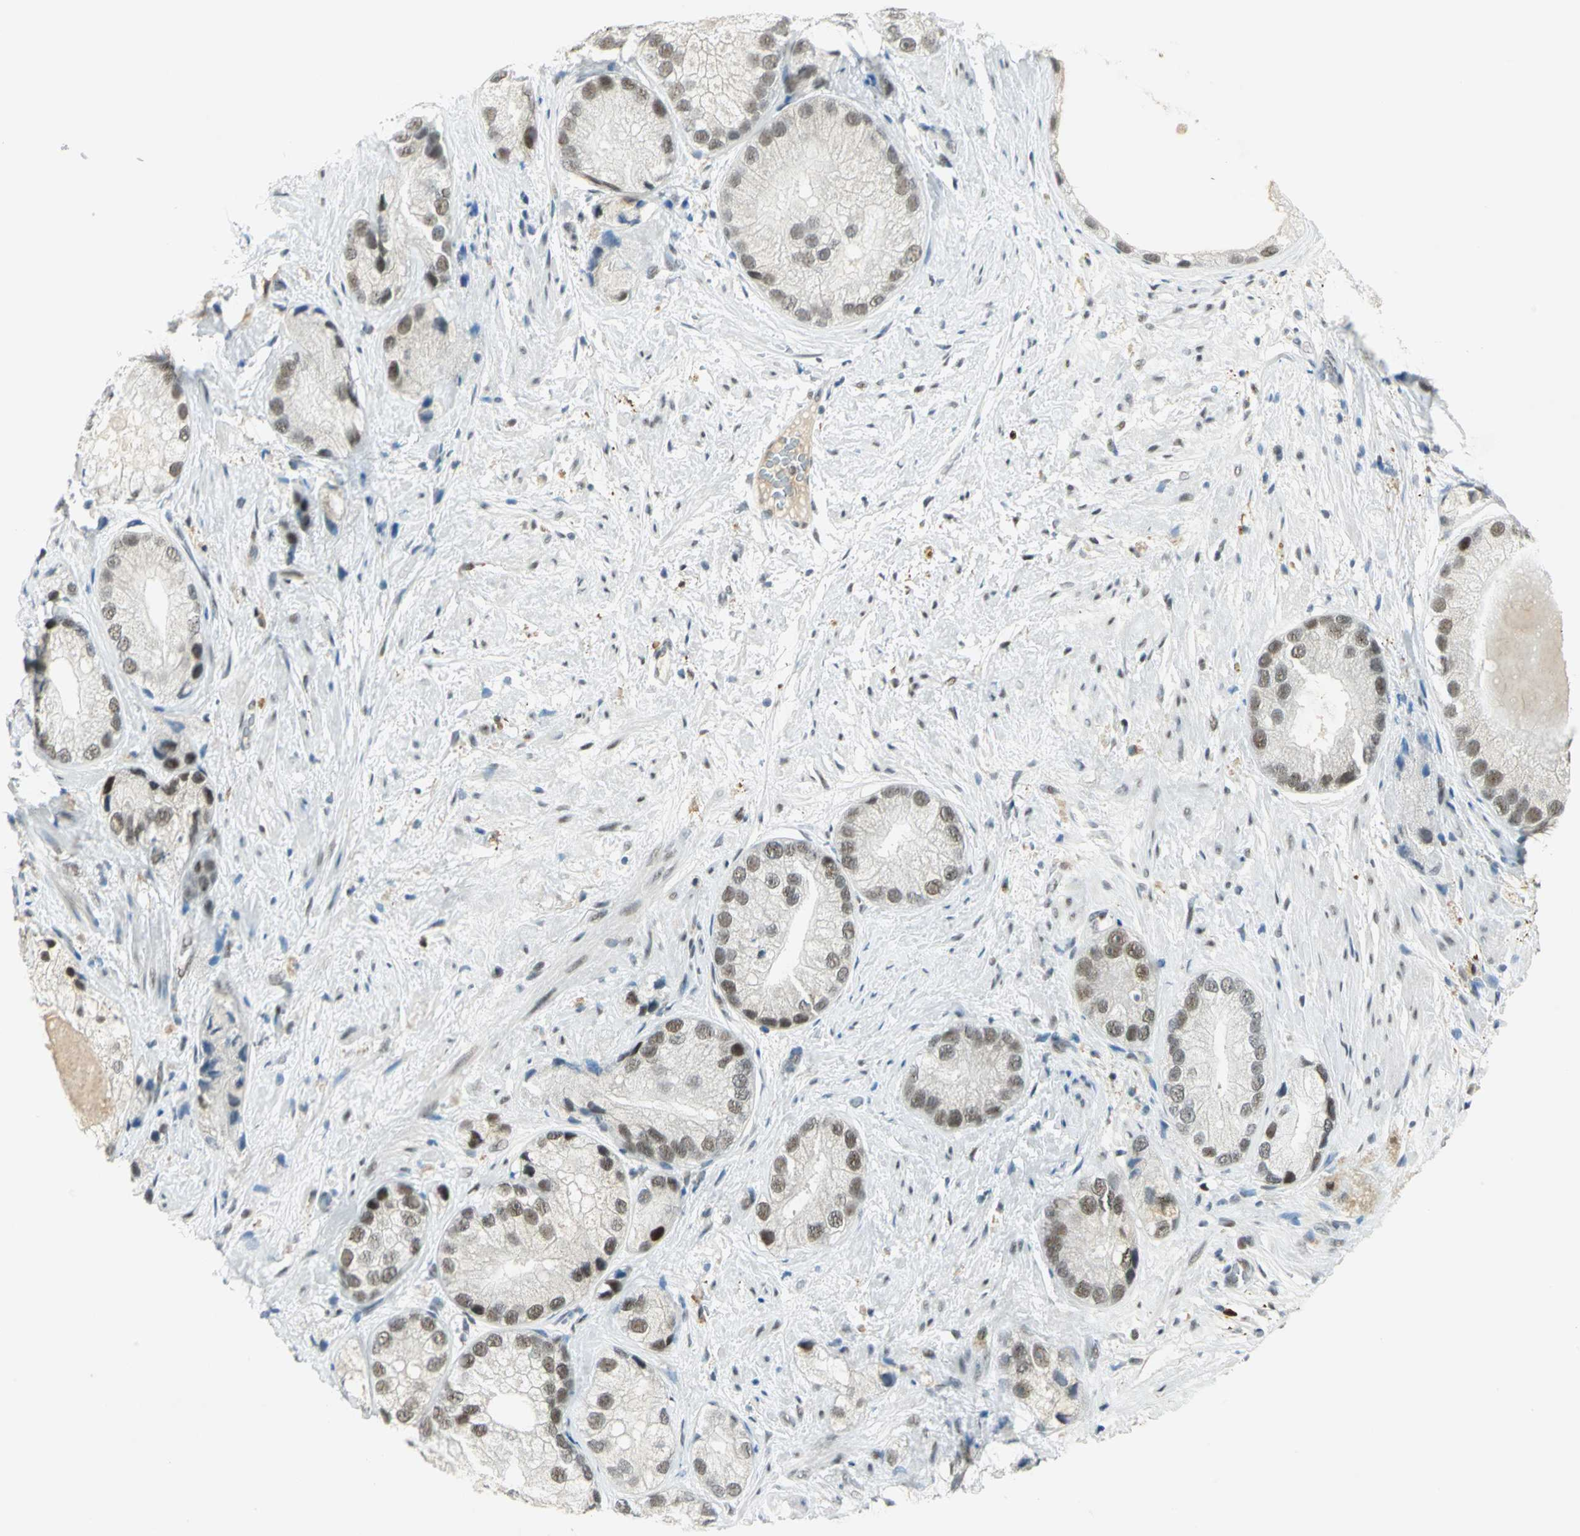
{"staining": {"intensity": "strong", "quantity": "25%-75%", "location": "nuclear"}, "tissue": "prostate cancer", "cell_type": "Tumor cells", "image_type": "cancer", "snomed": [{"axis": "morphology", "description": "Adenocarcinoma, Low grade"}, {"axis": "topography", "description": "Prostate"}], "caption": "This is an image of IHC staining of prostate cancer (adenocarcinoma (low-grade)), which shows strong positivity in the nuclear of tumor cells.", "gene": "MTMR10", "patient": {"sex": "male", "age": 69}}